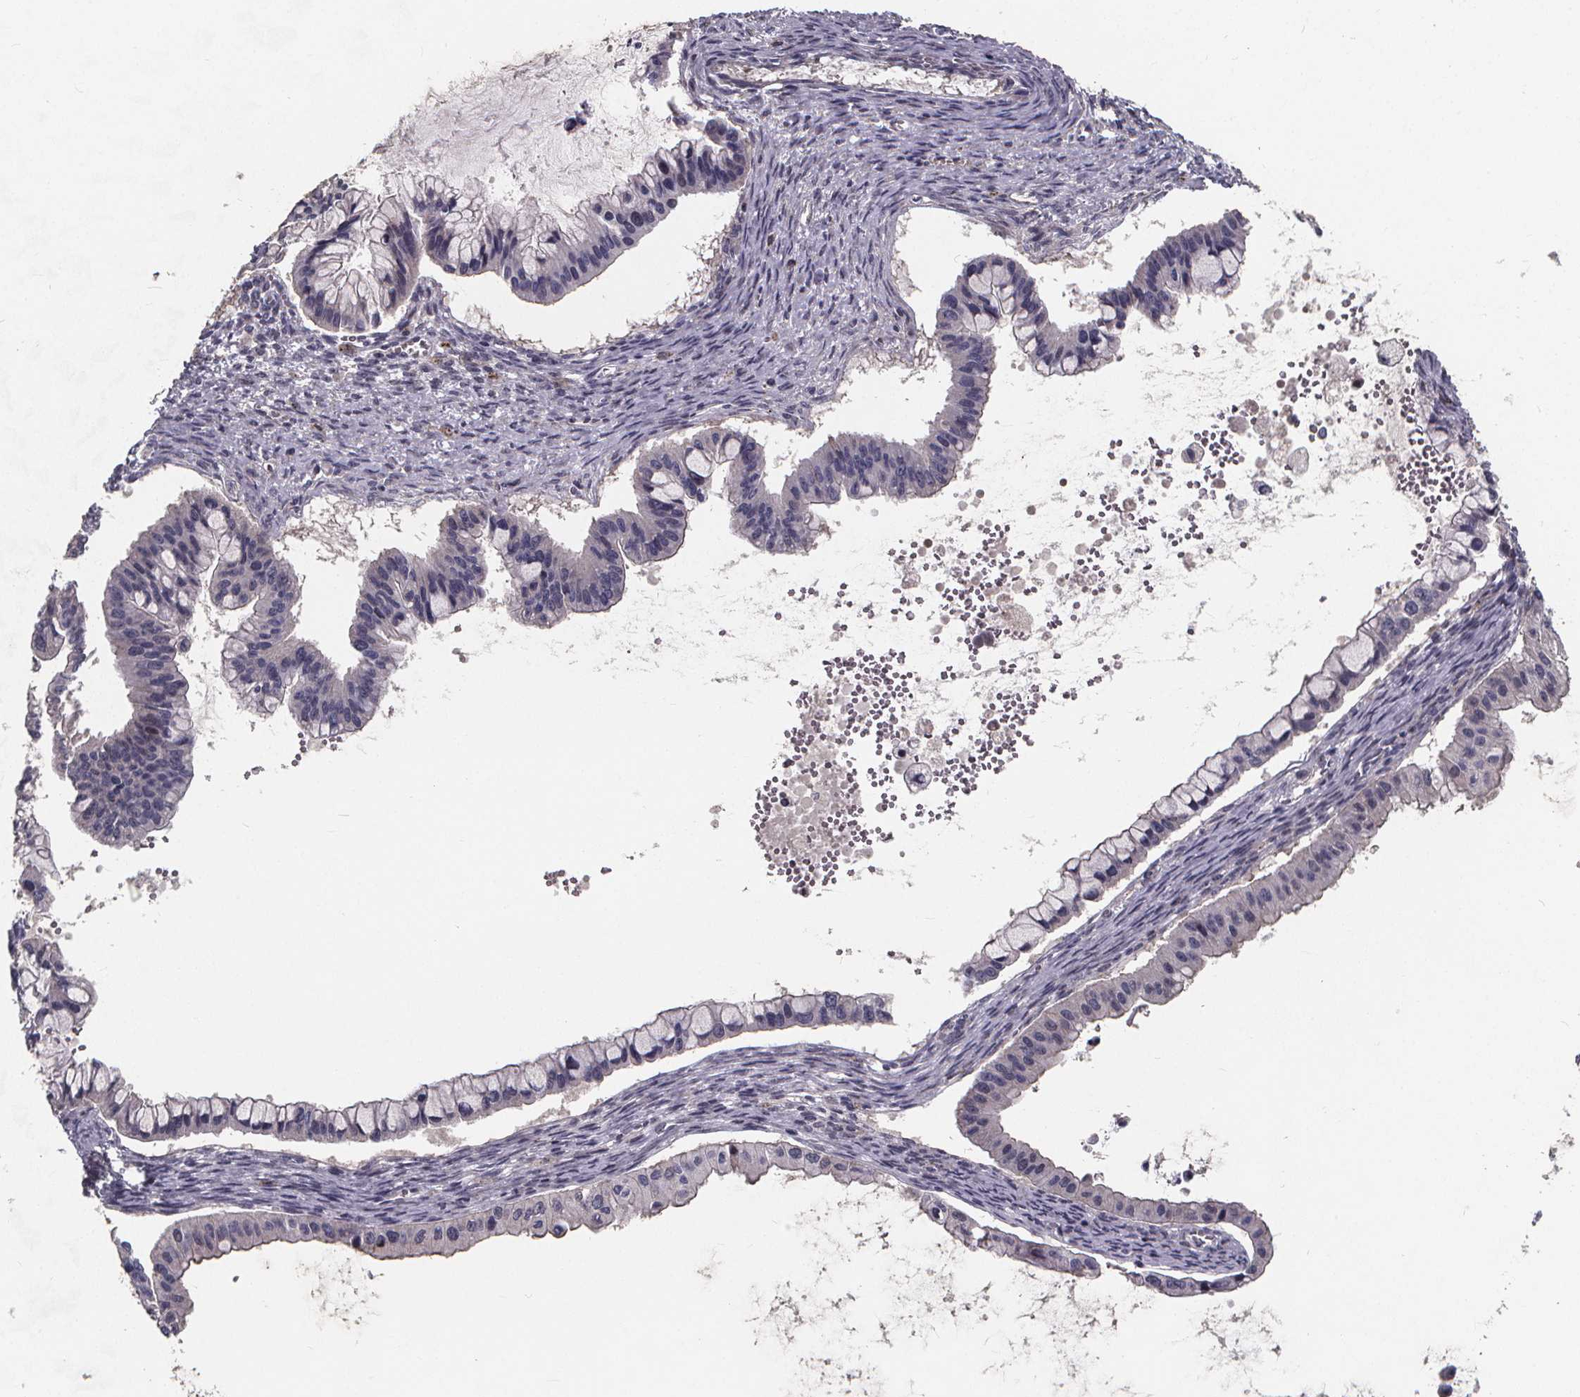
{"staining": {"intensity": "negative", "quantity": "none", "location": "none"}, "tissue": "ovarian cancer", "cell_type": "Tumor cells", "image_type": "cancer", "snomed": [{"axis": "morphology", "description": "Cystadenocarcinoma, mucinous, NOS"}, {"axis": "topography", "description": "Ovary"}], "caption": "Ovarian cancer (mucinous cystadenocarcinoma) stained for a protein using immunohistochemistry (IHC) reveals no staining tumor cells.", "gene": "AGT", "patient": {"sex": "female", "age": 72}}